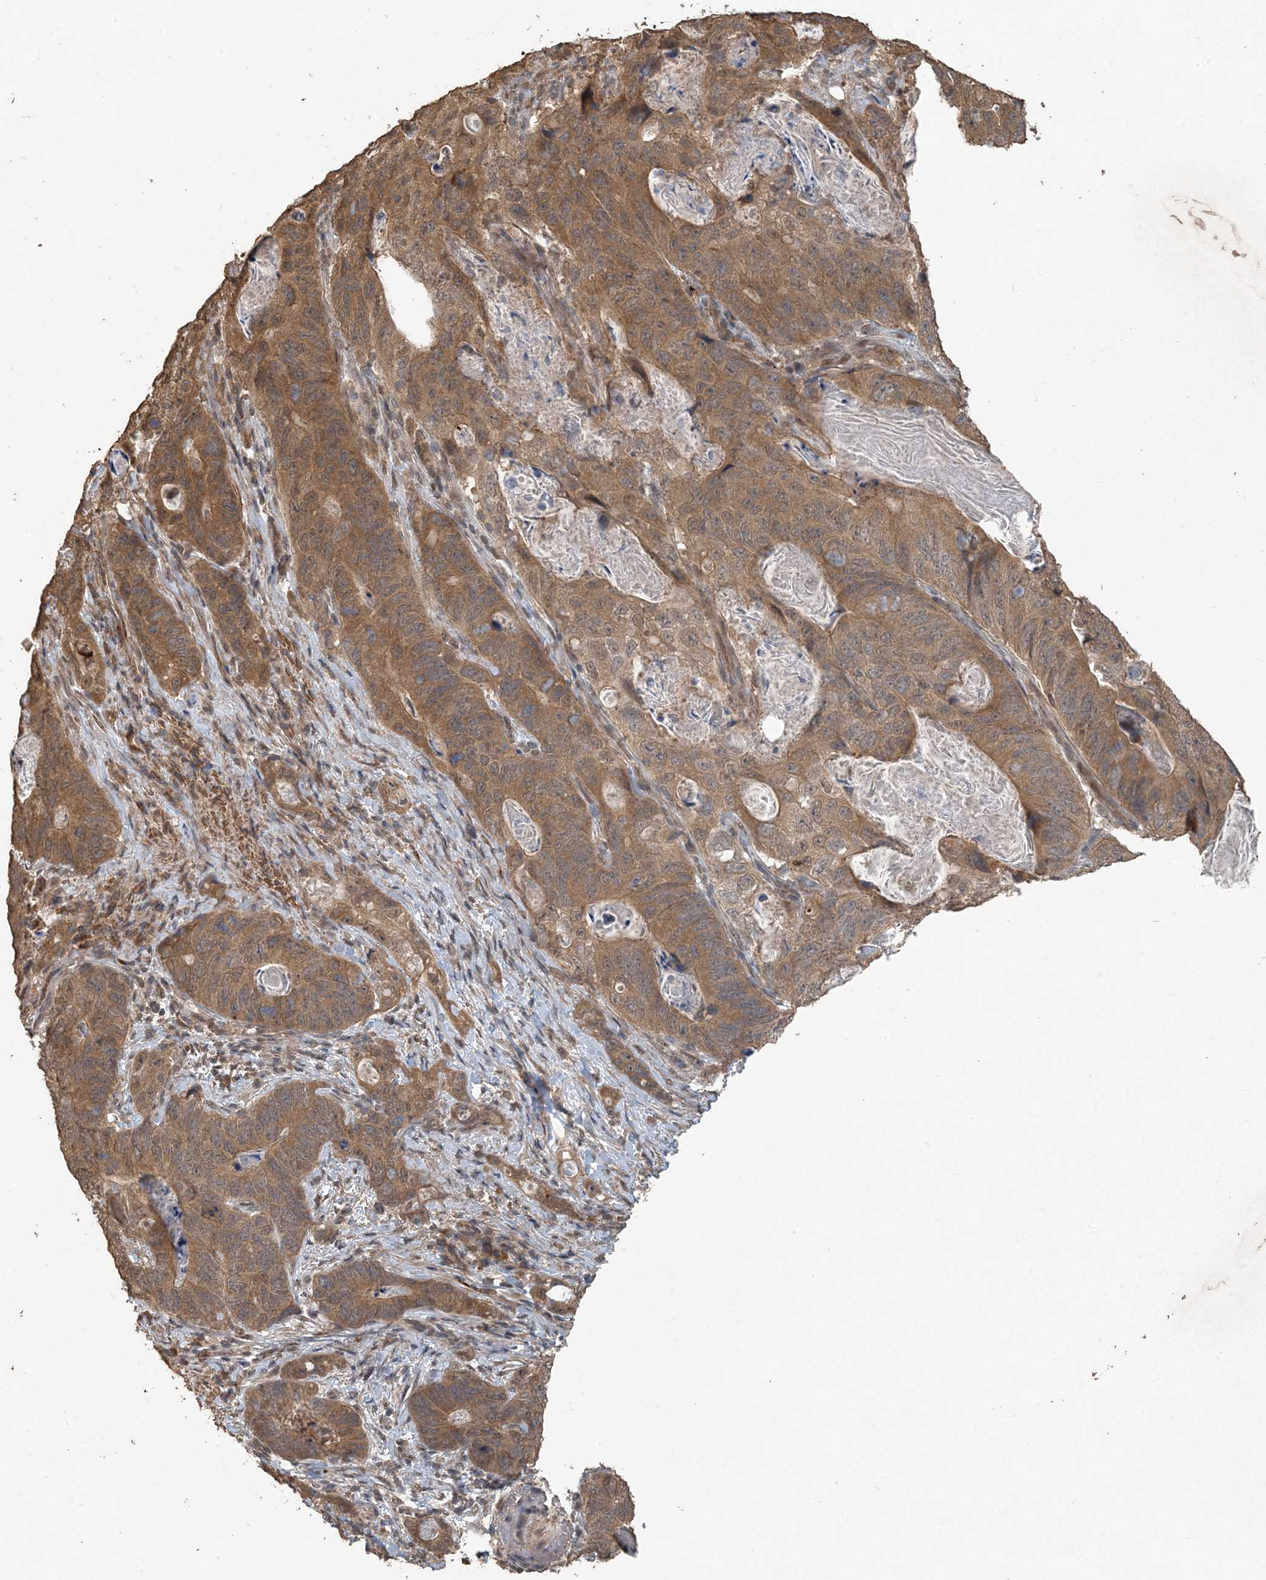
{"staining": {"intensity": "moderate", "quantity": ">75%", "location": "cytoplasmic/membranous"}, "tissue": "stomach cancer", "cell_type": "Tumor cells", "image_type": "cancer", "snomed": [{"axis": "morphology", "description": "Normal tissue, NOS"}, {"axis": "morphology", "description": "Adenocarcinoma, NOS"}, {"axis": "topography", "description": "Stomach"}], "caption": "Stomach adenocarcinoma stained with IHC shows moderate cytoplasmic/membranous expression in approximately >75% of tumor cells.", "gene": "ZC3H12A", "patient": {"sex": "female", "age": 89}}